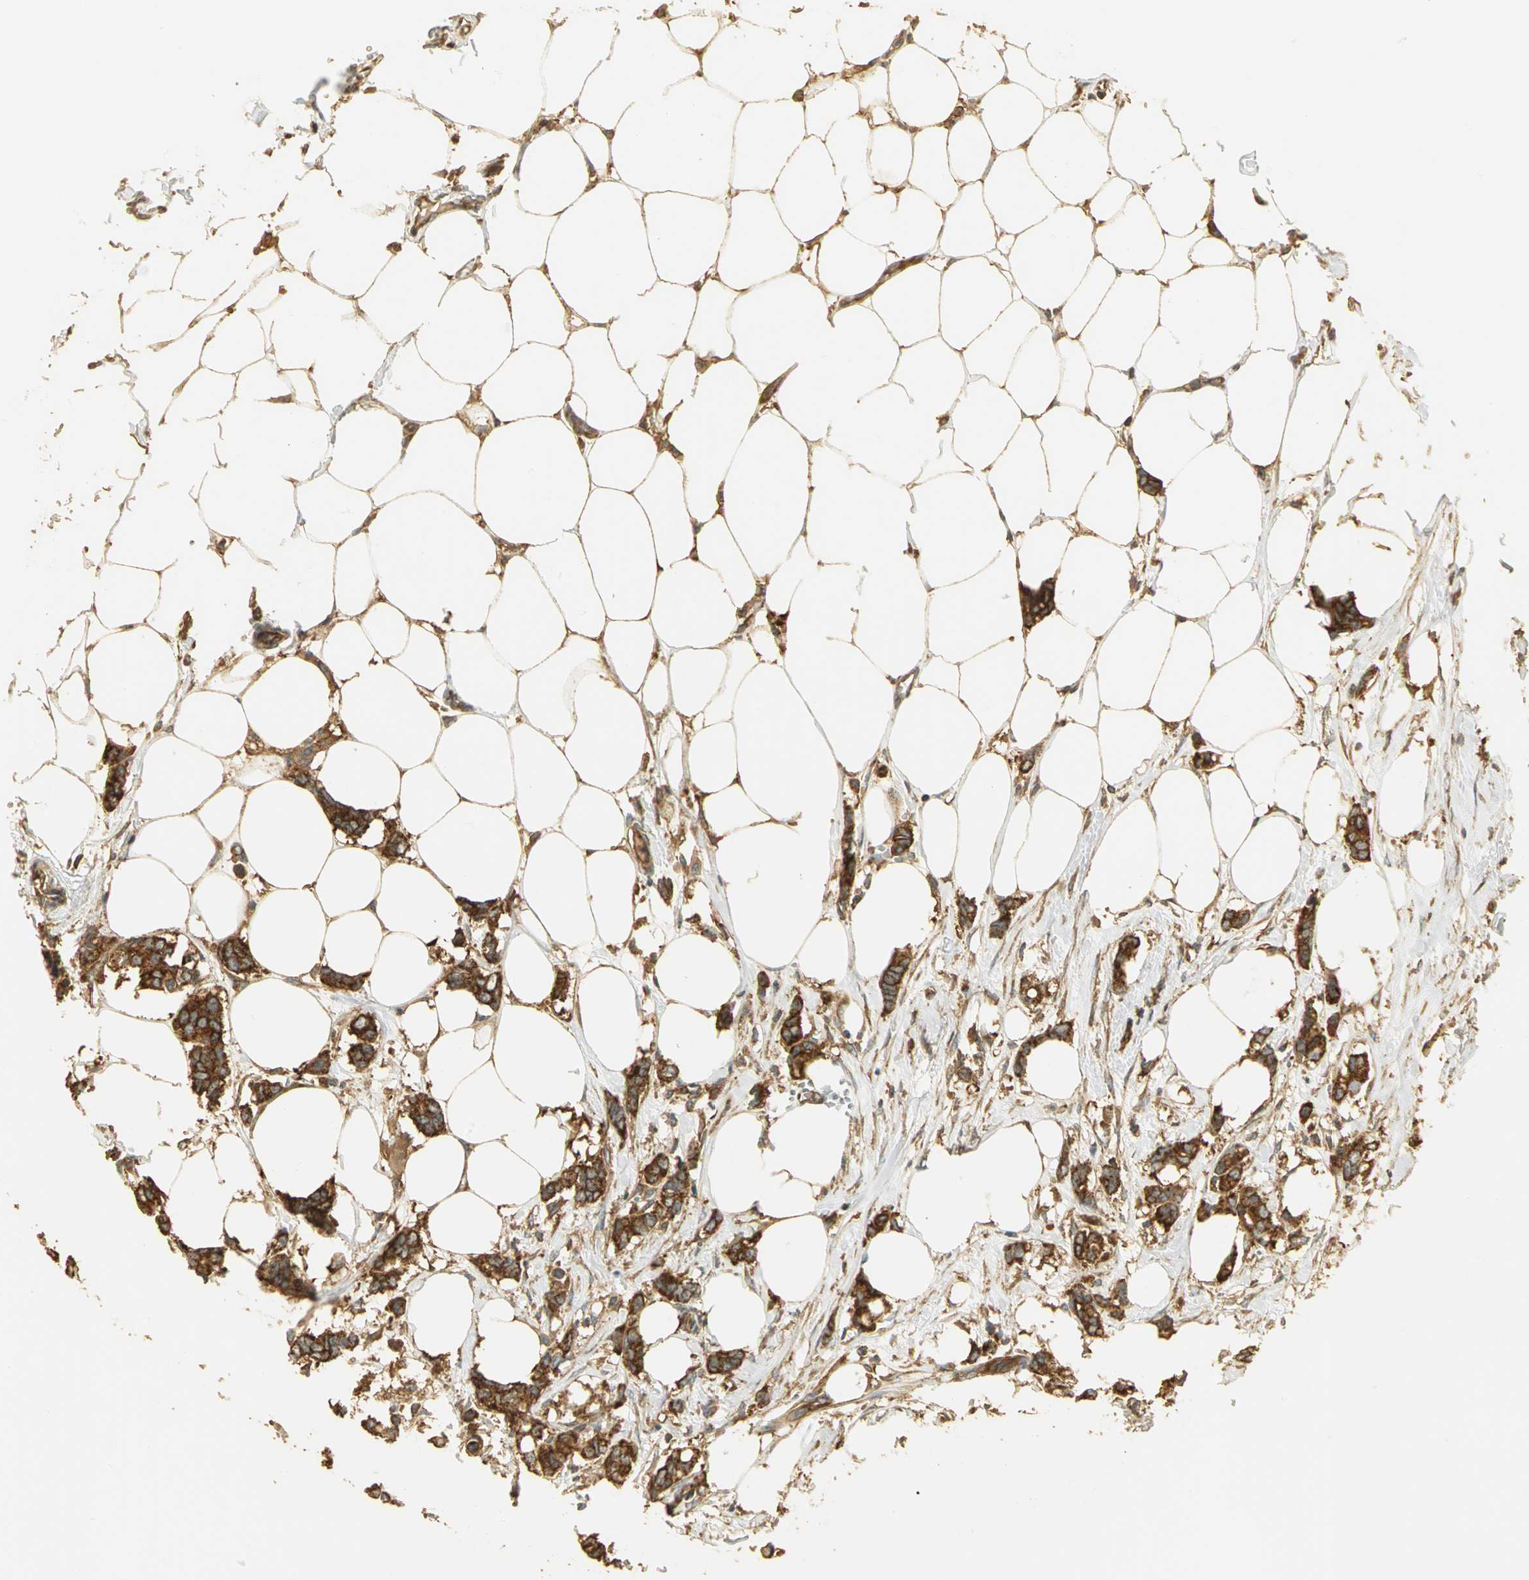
{"staining": {"intensity": "strong", "quantity": ">75%", "location": "cytoplasmic/membranous"}, "tissue": "breast cancer", "cell_type": "Tumor cells", "image_type": "cancer", "snomed": [{"axis": "morphology", "description": "Duct carcinoma"}, {"axis": "topography", "description": "Breast"}], "caption": "This photomicrograph reveals immunohistochemistry (IHC) staining of human breast intraductal carcinoma, with high strong cytoplasmic/membranous expression in approximately >75% of tumor cells.", "gene": "RARS1", "patient": {"sex": "female", "age": 84}}